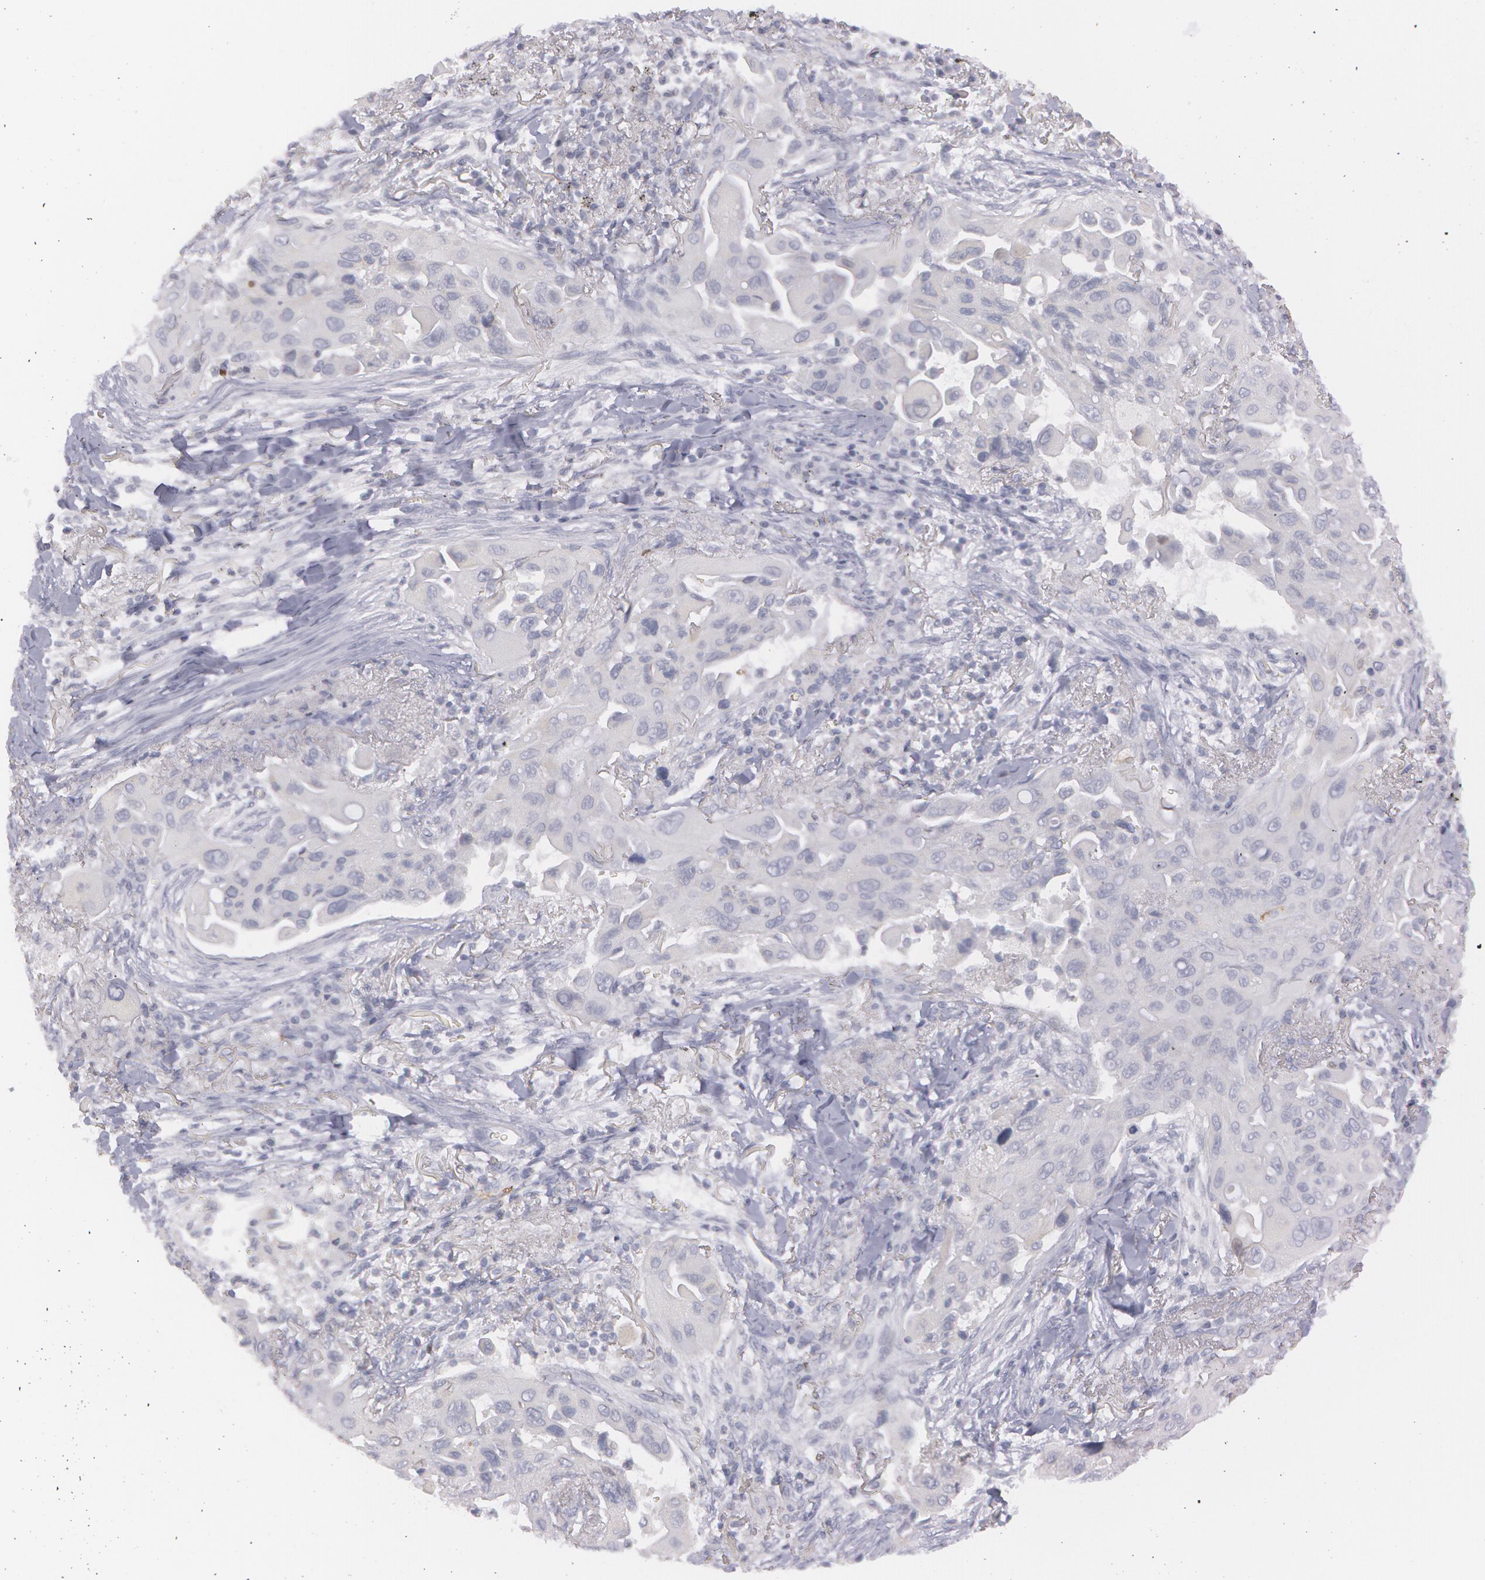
{"staining": {"intensity": "negative", "quantity": "none", "location": "none"}, "tissue": "lung cancer", "cell_type": "Tumor cells", "image_type": "cancer", "snomed": [{"axis": "morphology", "description": "Adenocarcinoma, NOS"}, {"axis": "topography", "description": "Lung"}], "caption": "Immunohistochemical staining of lung cancer (adenocarcinoma) displays no significant expression in tumor cells.", "gene": "IL1RN", "patient": {"sex": "male", "age": 68}}